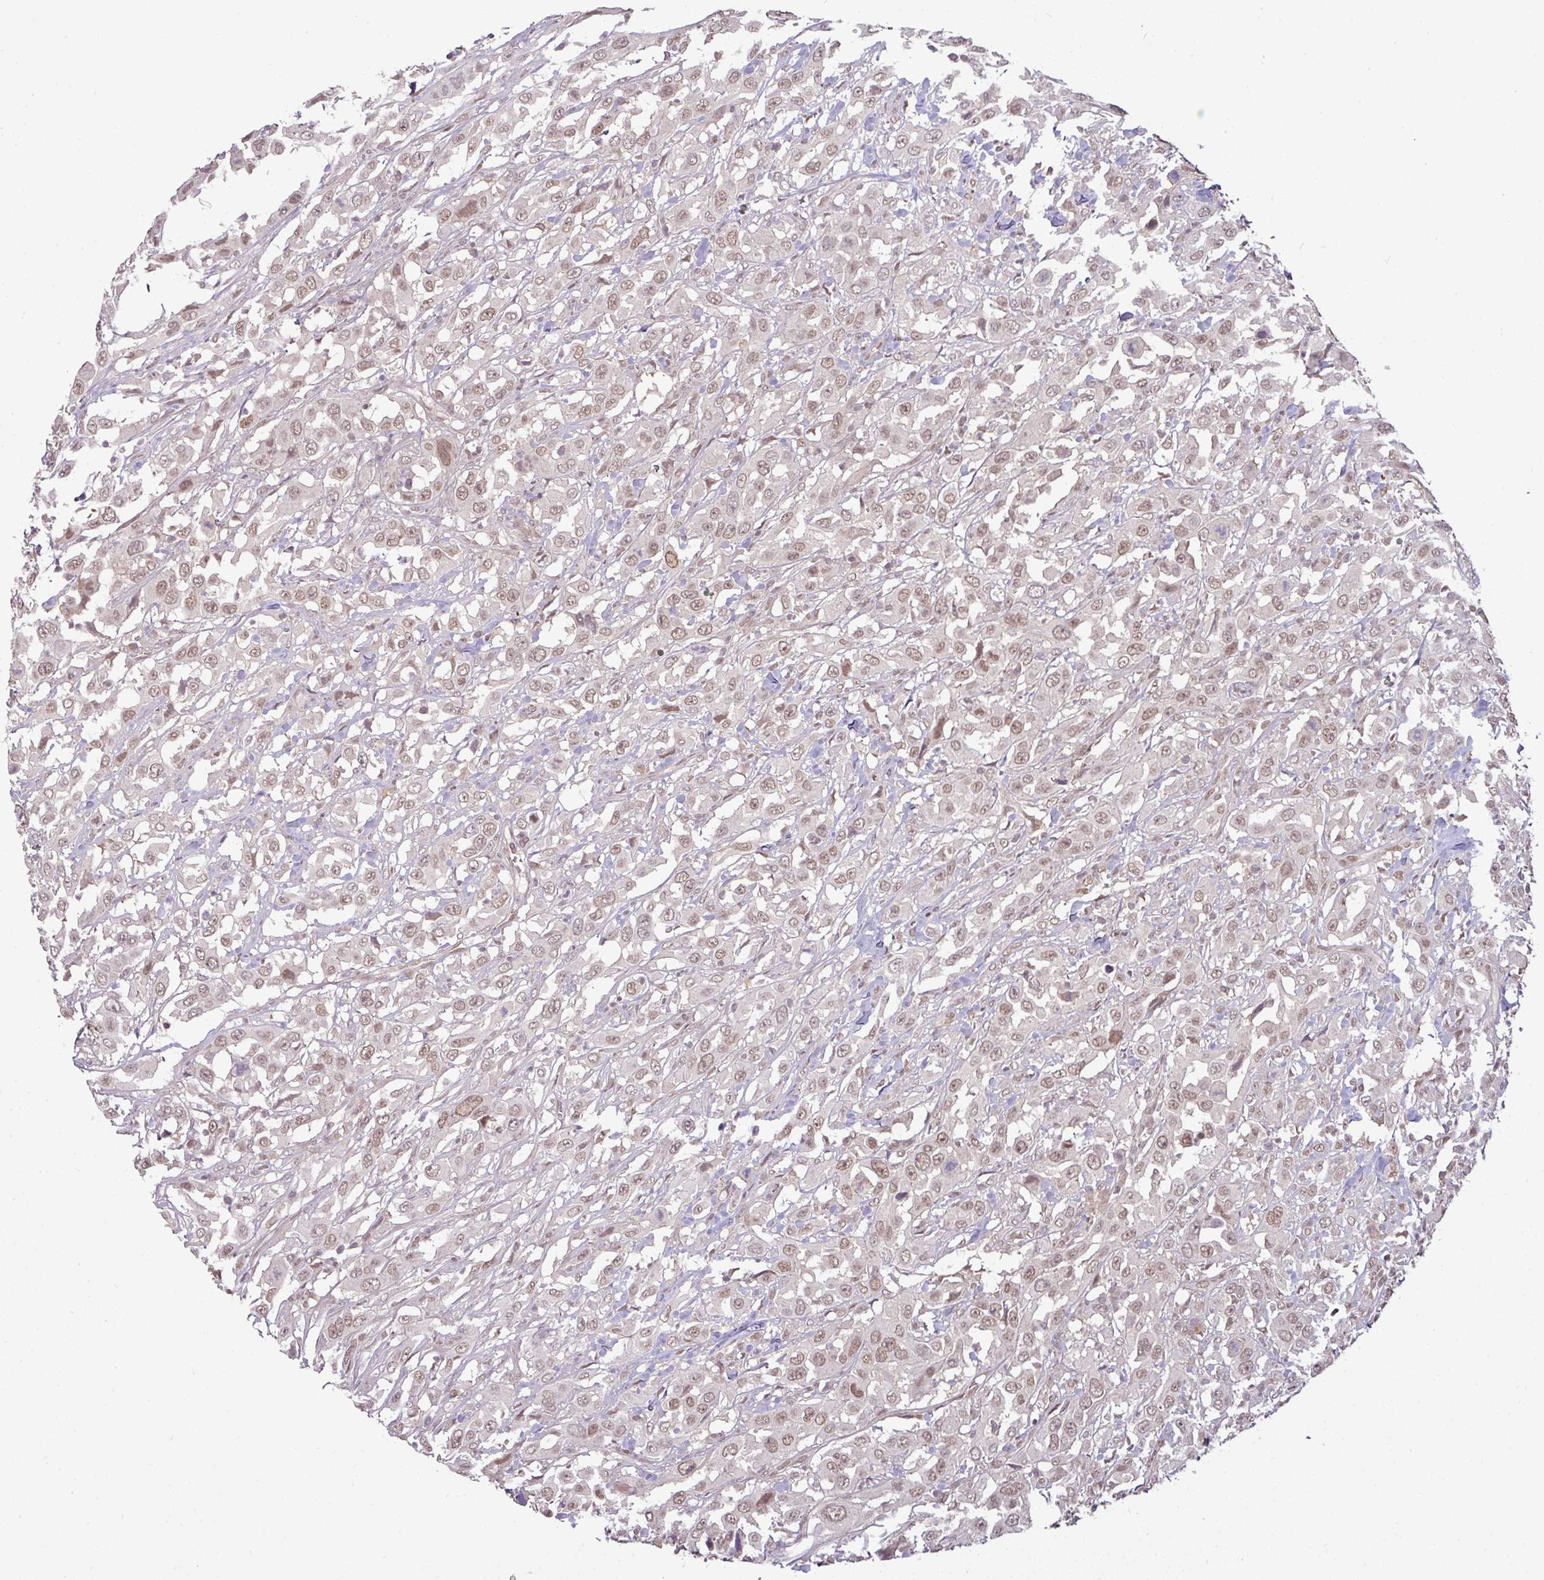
{"staining": {"intensity": "moderate", "quantity": ">75%", "location": "nuclear"}, "tissue": "urothelial cancer", "cell_type": "Tumor cells", "image_type": "cancer", "snomed": [{"axis": "morphology", "description": "Urothelial carcinoma, High grade"}, {"axis": "topography", "description": "Urinary bladder"}], "caption": "Immunohistochemistry micrograph of urothelial carcinoma (high-grade) stained for a protein (brown), which reveals medium levels of moderate nuclear positivity in about >75% of tumor cells.", "gene": "CIC", "patient": {"sex": "male", "age": 61}}